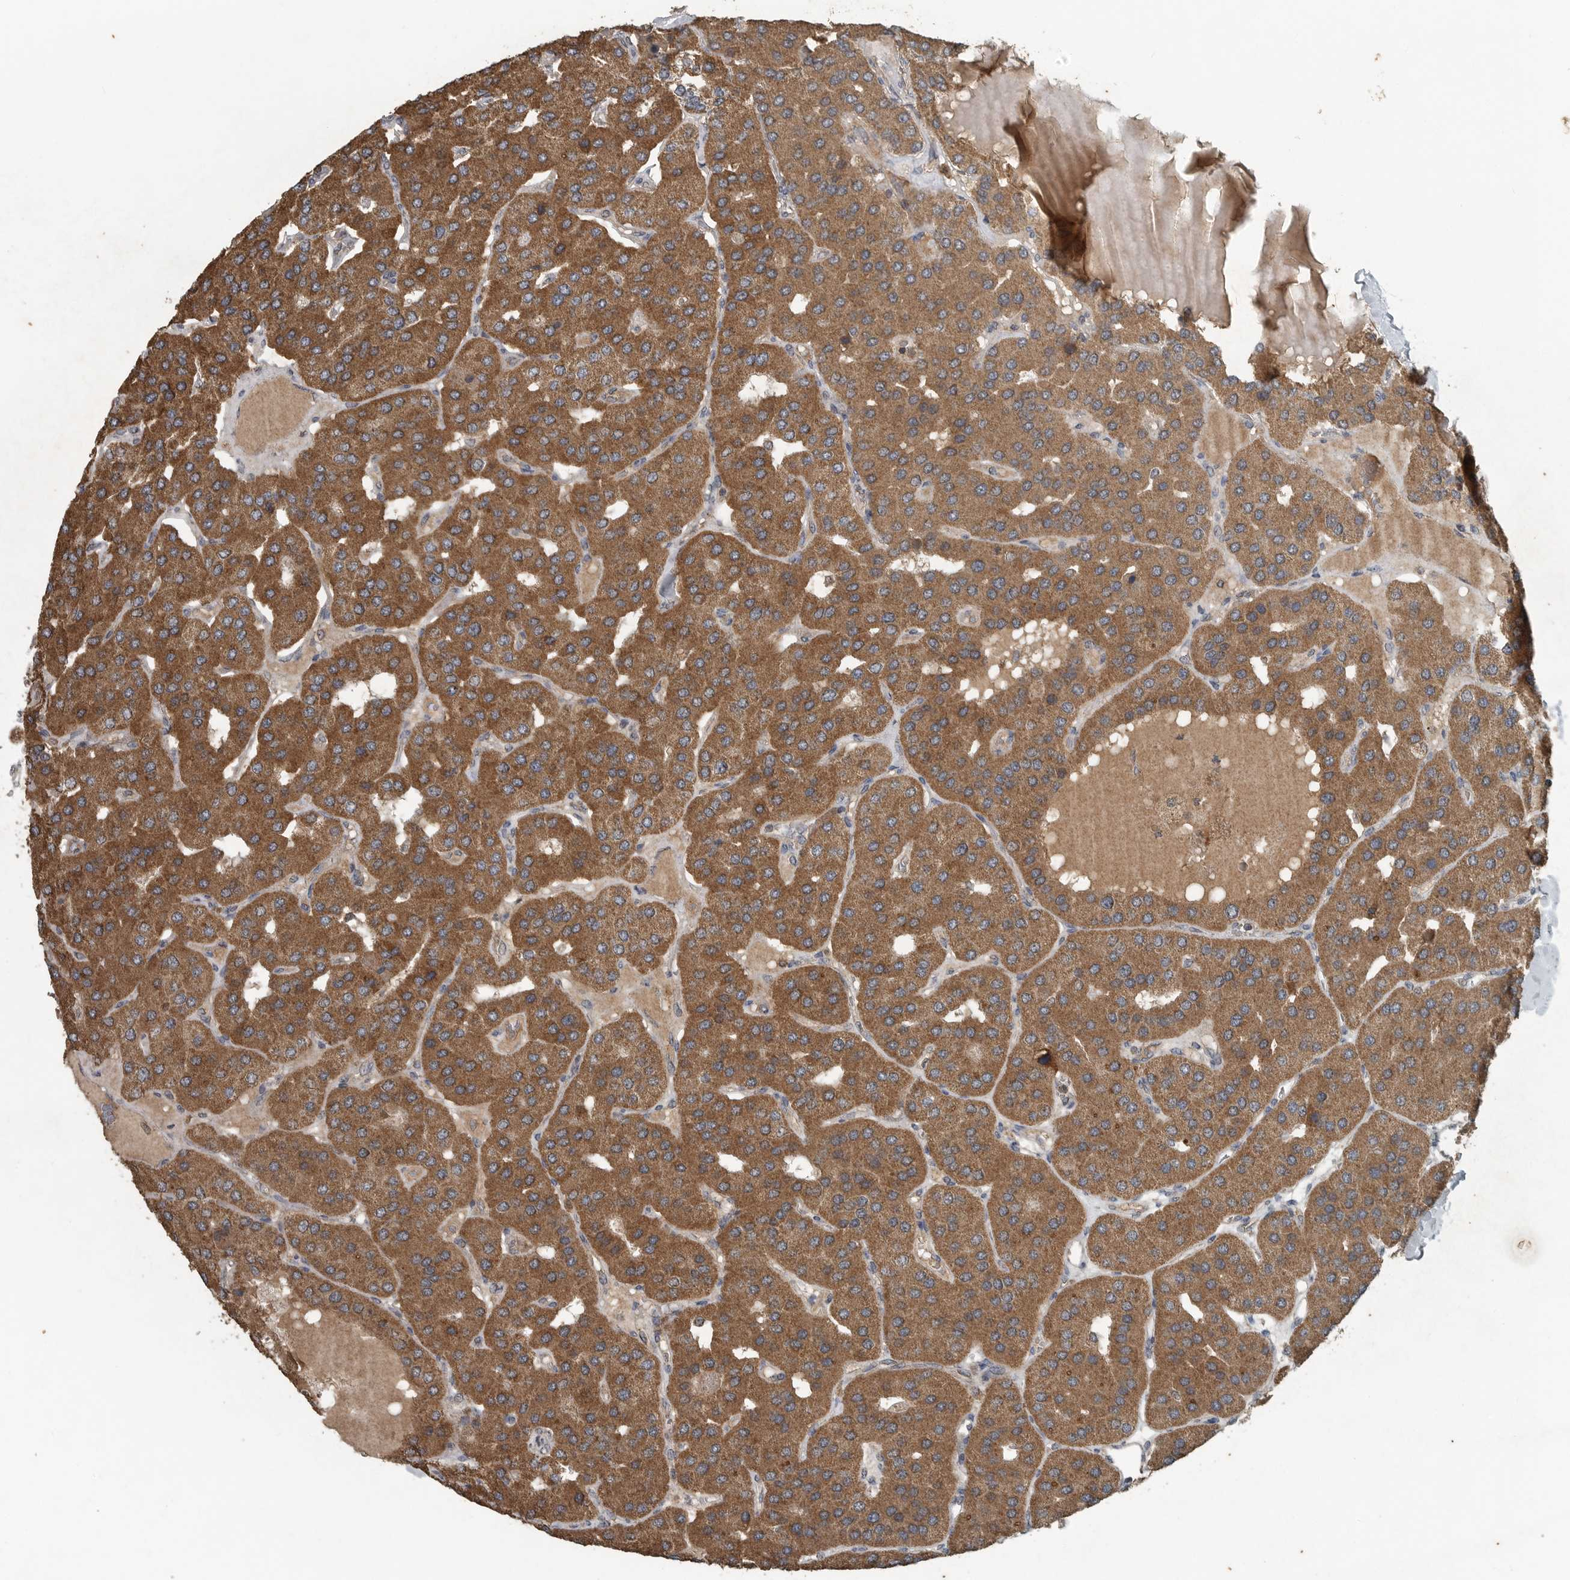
{"staining": {"intensity": "strong", "quantity": ">75%", "location": "cytoplasmic/membranous"}, "tissue": "parathyroid gland", "cell_type": "Glandular cells", "image_type": "normal", "snomed": [{"axis": "morphology", "description": "Normal tissue, NOS"}, {"axis": "morphology", "description": "Adenoma, NOS"}, {"axis": "topography", "description": "Parathyroid gland"}], "caption": "Benign parathyroid gland exhibits strong cytoplasmic/membranous positivity in about >75% of glandular cells (DAB (3,3'-diaminobenzidine) IHC with brightfield microscopy, high magnification)..", "gene": "IL6ST", "patient": {"sex": "female", "age": 86}}